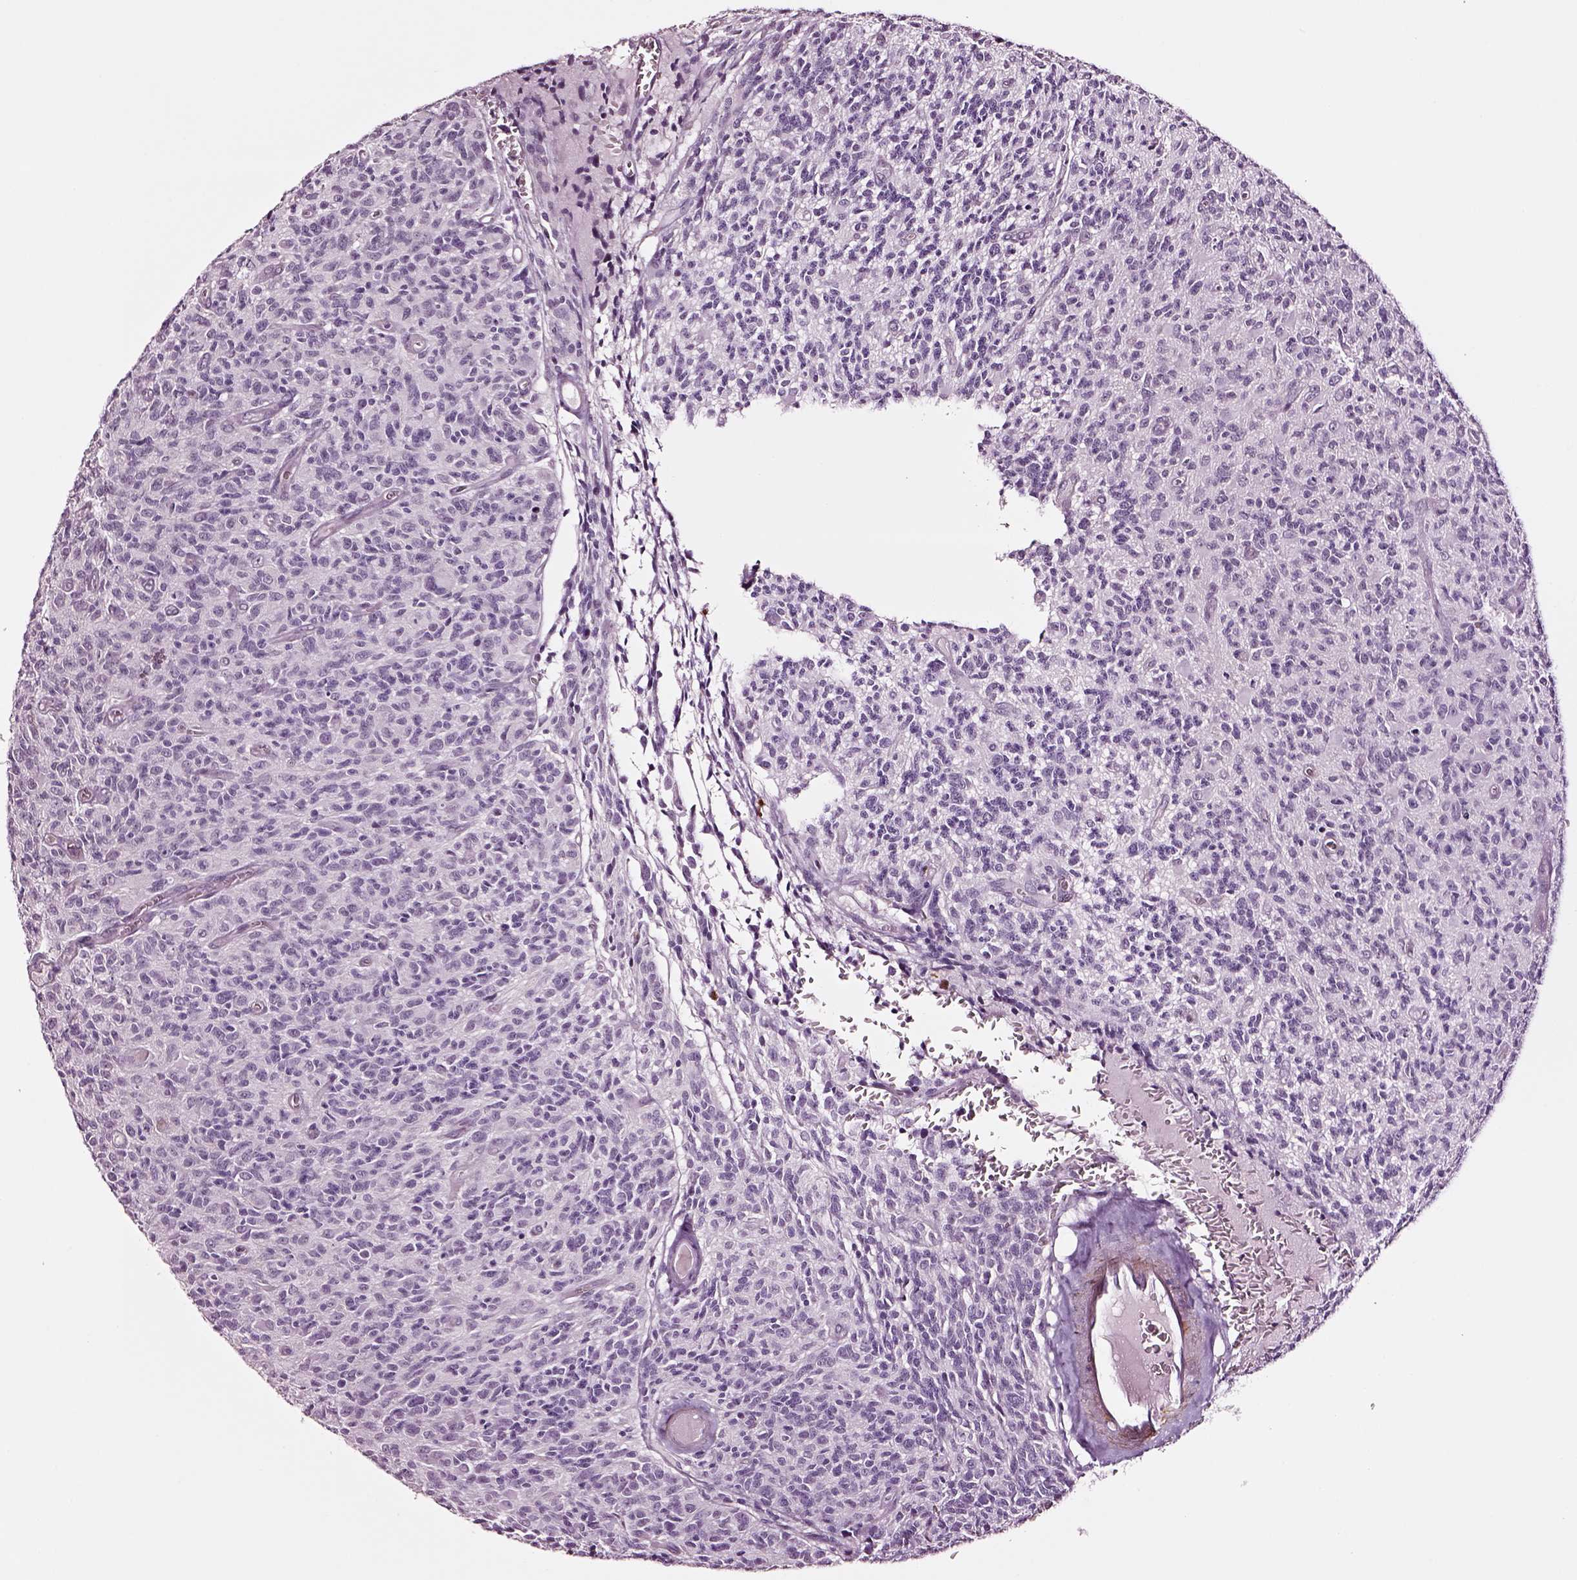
{"staining": {"intensity": "negative", "quantity": "none", "location": "none"}, "tissue": "glioma", "cell_type": "Tumor cells", "image_type": "cancer", "snomed": [{"axis": "morphology", "description": "Glioma, malignant, High grade"}, {"axis": "topography", "description": "Brain"}], "caption": "Tumor cells show no significant protein expression in high-grade glioma (malignant).", "gene": "SOX10", "patient": {"sex": "male", "age": 76}}